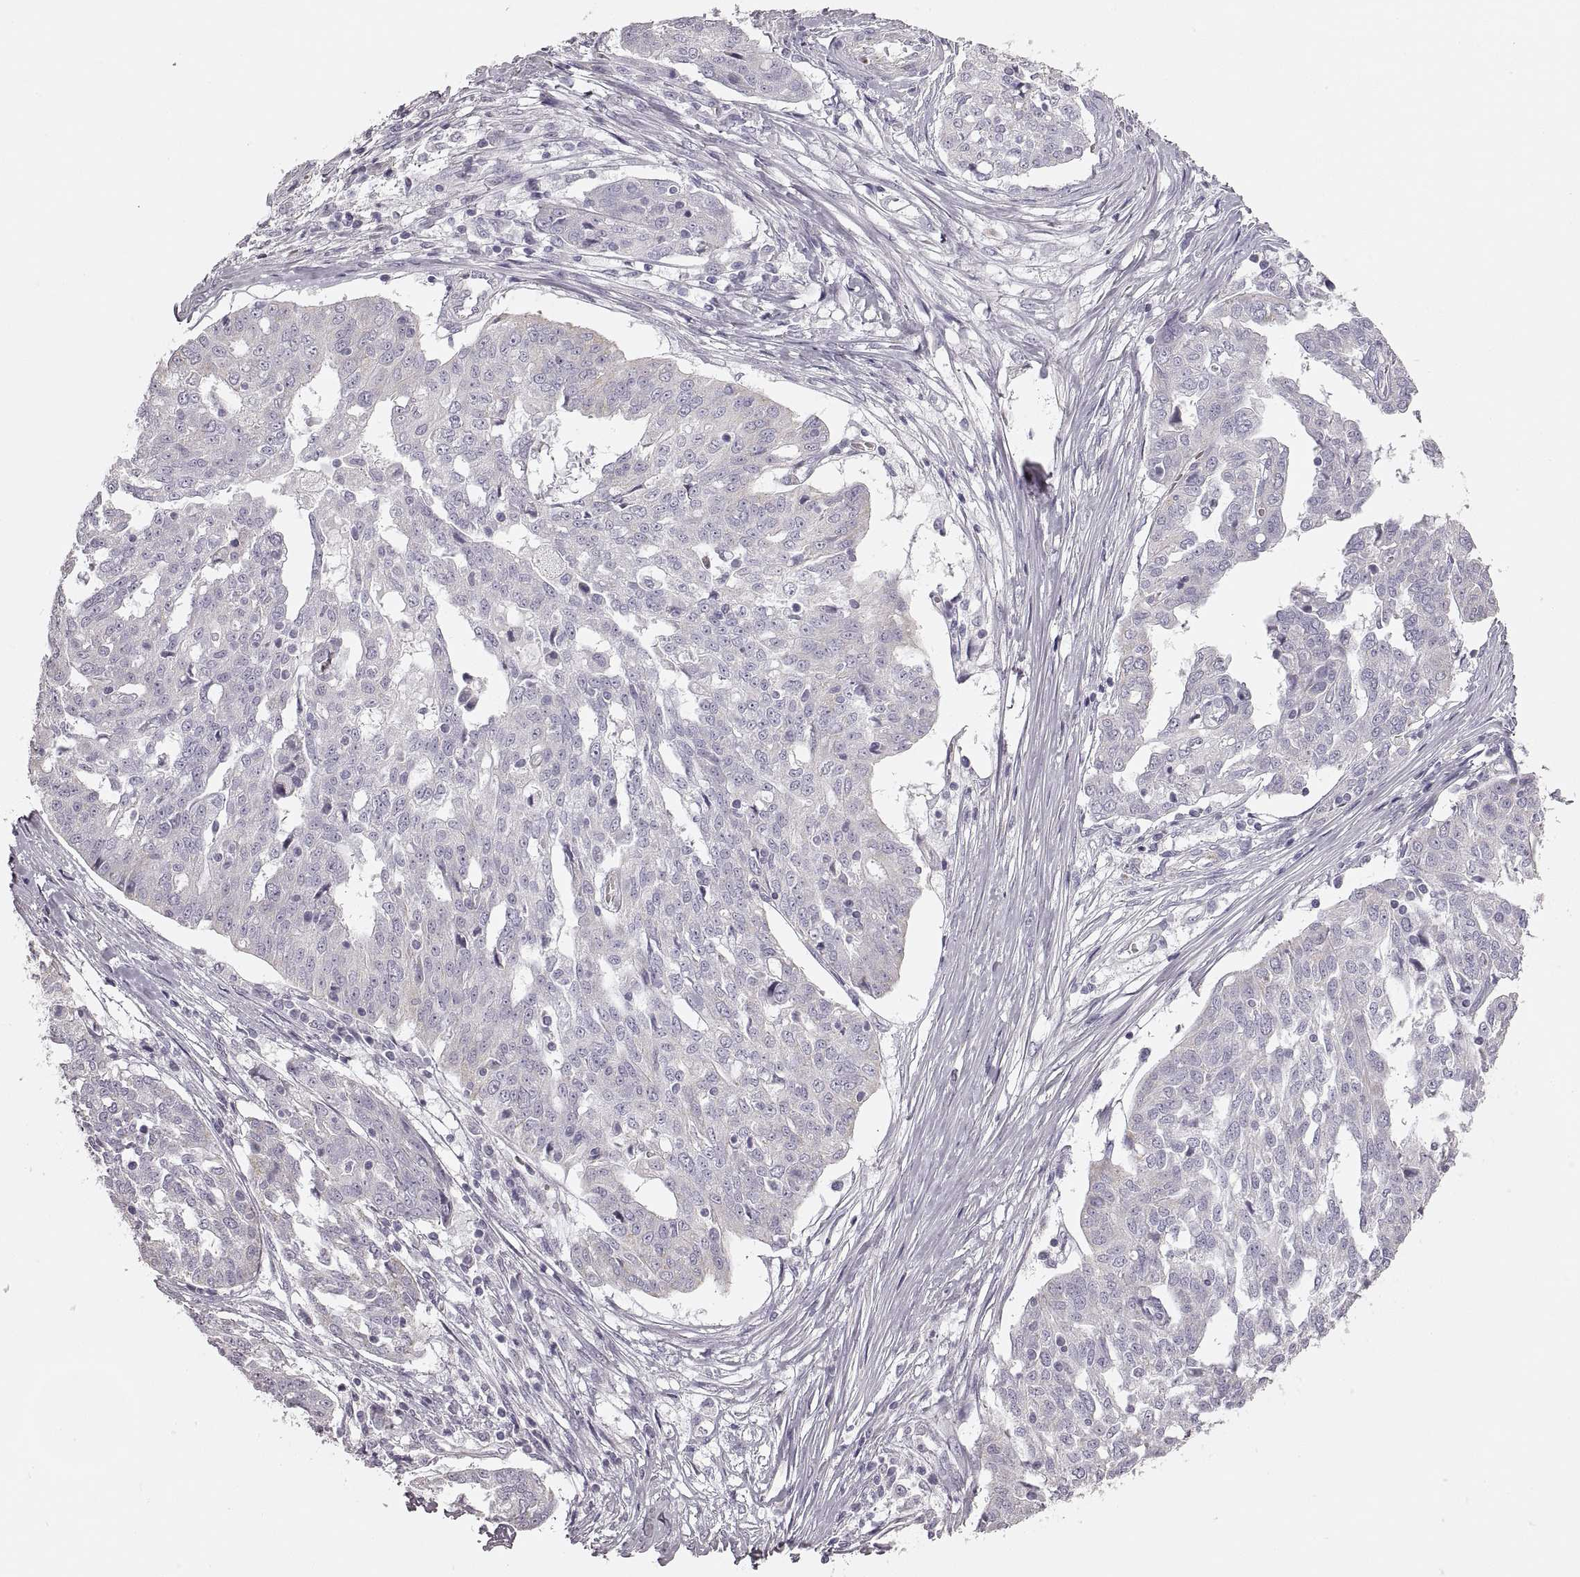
{"staining": {"intensity": "negative", "quantity": "none", "location": "none"}, "tissue": "ovarian cancer", "cell_type": "Tumor cells", "image_type": "cancer", "snomed": [{"axis": "morphology", "description": "Cystadenocarcinoma, serous, NOS"}, {"axis": "topography", "description": "Ovary"}], "caption": "DAB immunohistochemical staining of human serous cystadenocarcinoma (ovarian) reveals no significant expression in tumor cells.", "gene": "RDH13", "patient": {"sex": "female", "age": 67}}